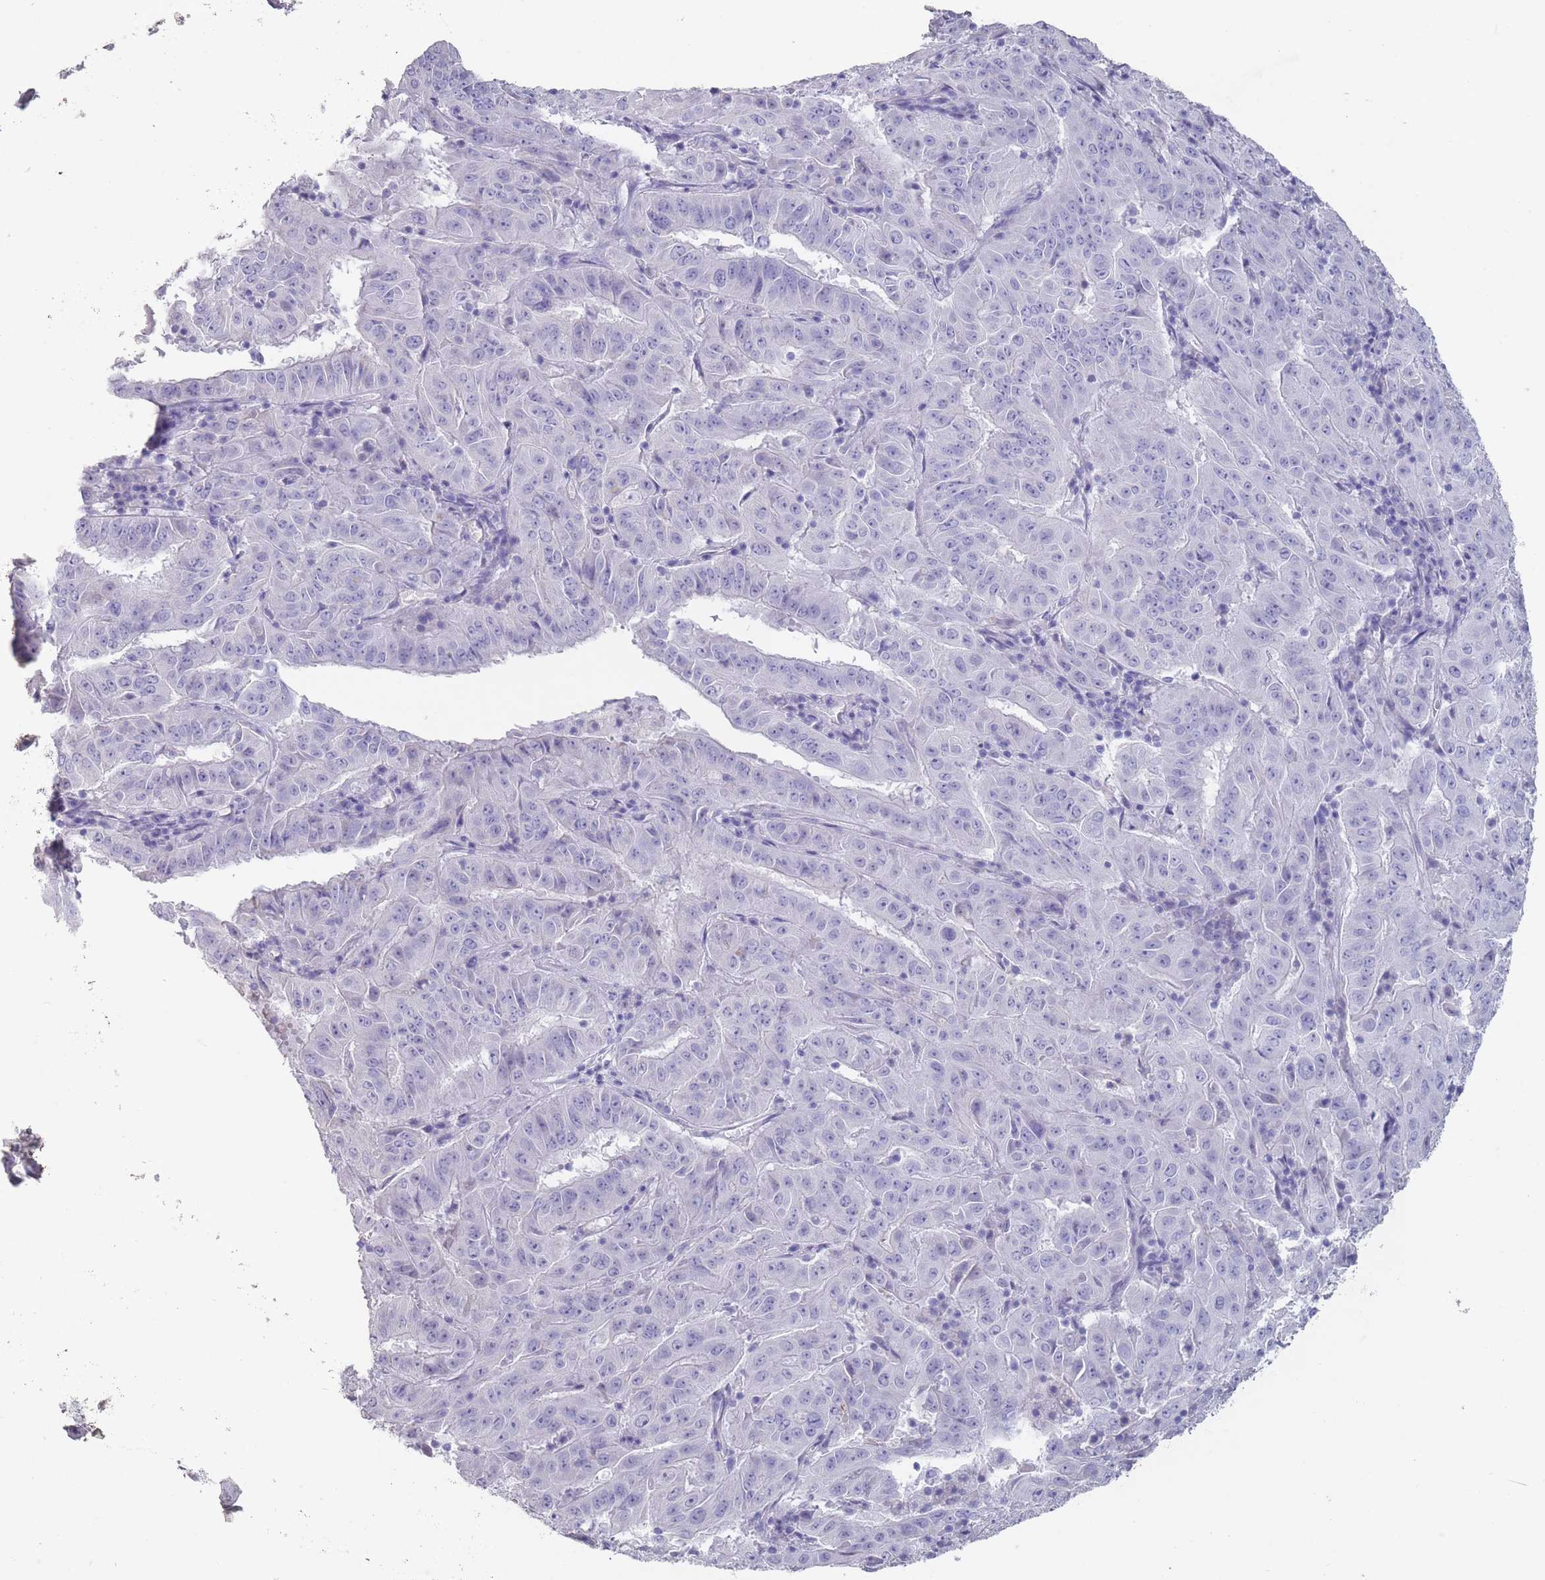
{"staining": {"intensity": "negative", "quantity": "none", "location": "none"}, "tissue": "pancreatic cancer", "cell_type": "Tumor cells", "image_type": "cancer", "snomed": [{"axis": "morphology", "description": "Adenocarcinoma, NOS"}, {"axis": "topography", "description": "Pancreas"}], "caption": "Tumor cells are negative for protein expression in human pancreatic cancer.", "gene": "RHBG", "patient": {"sex": "male", "age": 63}}